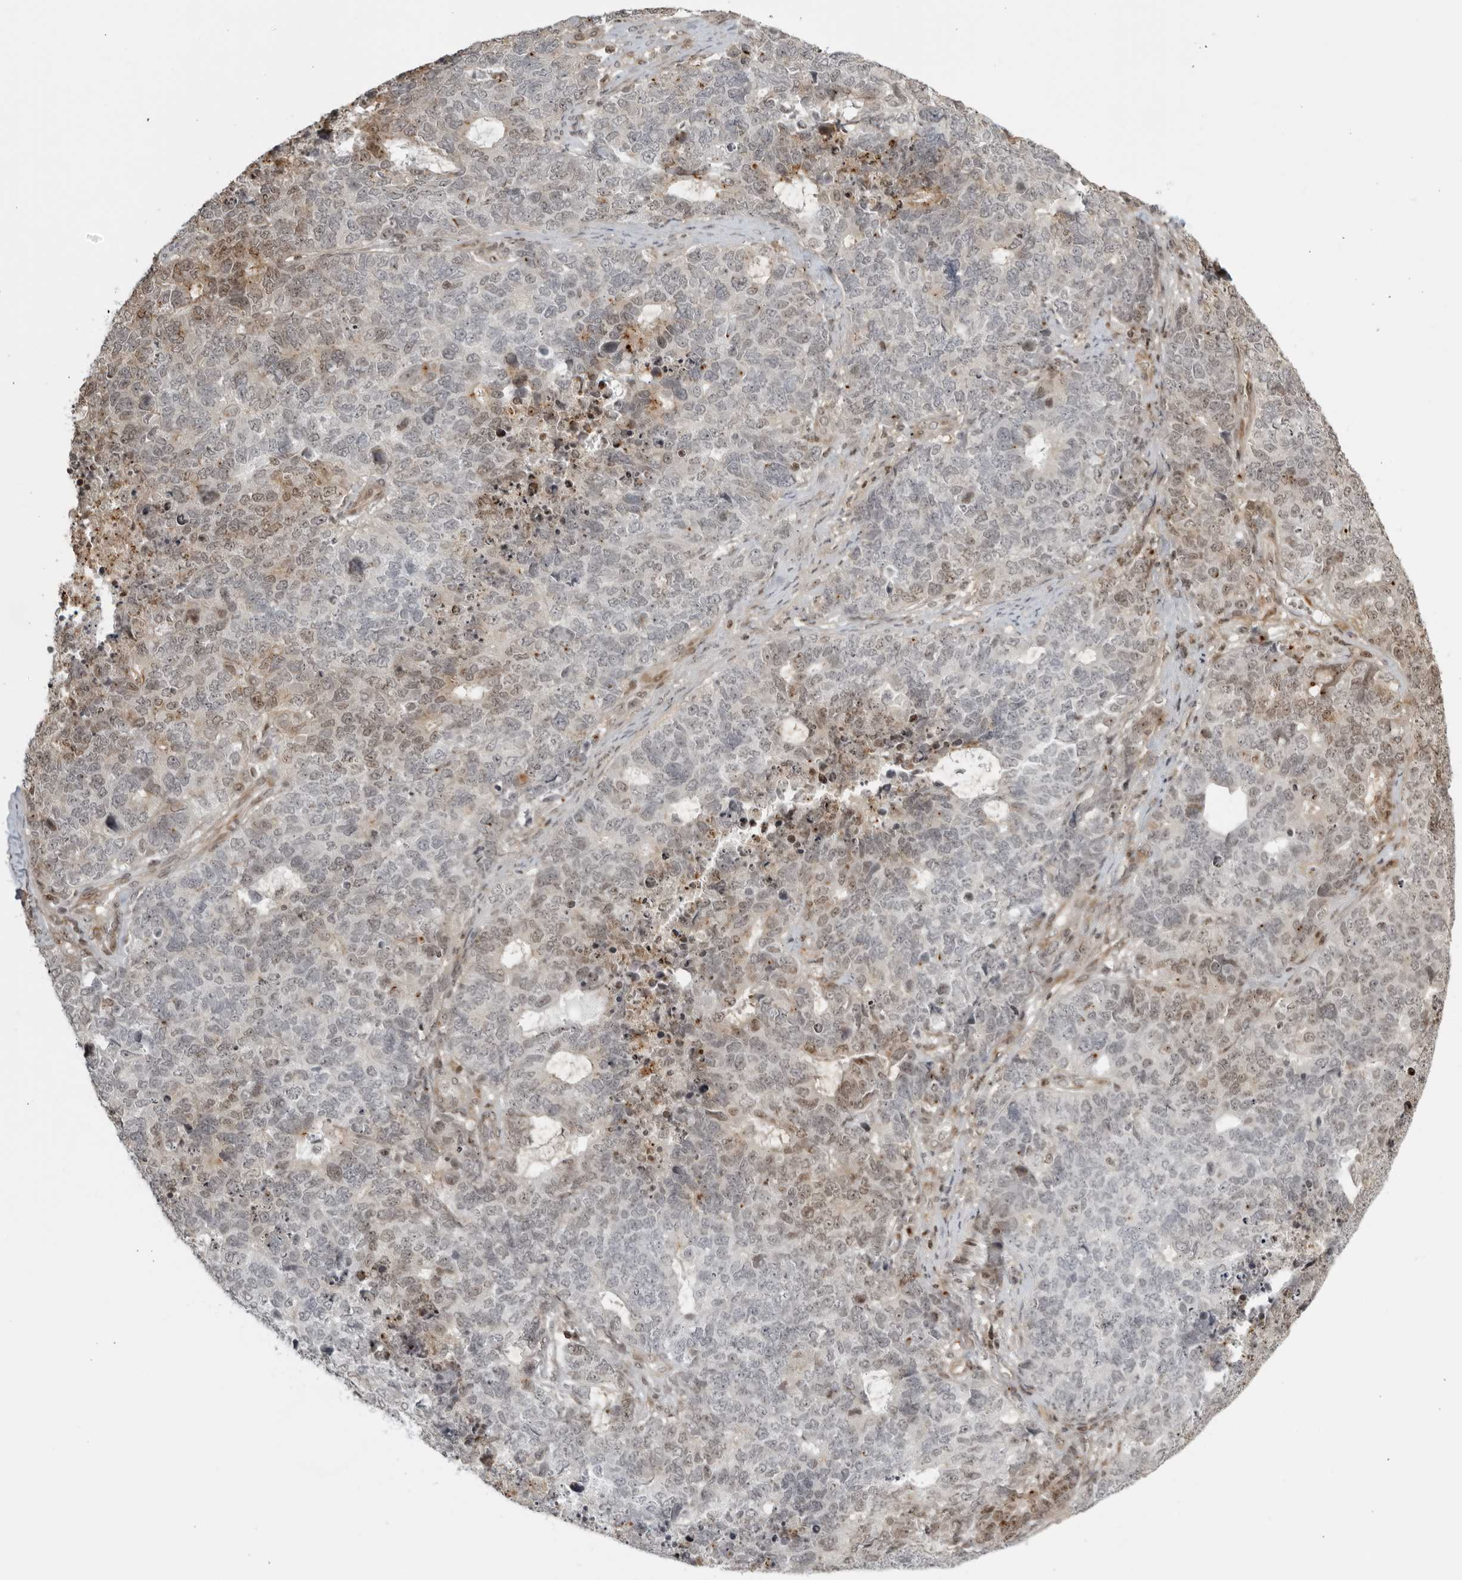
{"staining": {"intensity": "weak", "quantity": "25%-75%", "location": "nuclear"}, "tissue": "cervical cancer", "cell_type": "Tumor cells", "image_type": "cancer", "snomed": [{"axis": "morphology", "description": "Squamous cell carcinoma, NOS"}, {"axis": "topography", "description": "Cervix"}], "caption": "IHC (DAB) staining of cervical squamous cell carcinoma demonstrates weak nuclear protein positivity in approximately 25%-75% of tumor cells.", "gene": "TCF21", "patient": {"sex": "female", "age": 63}}